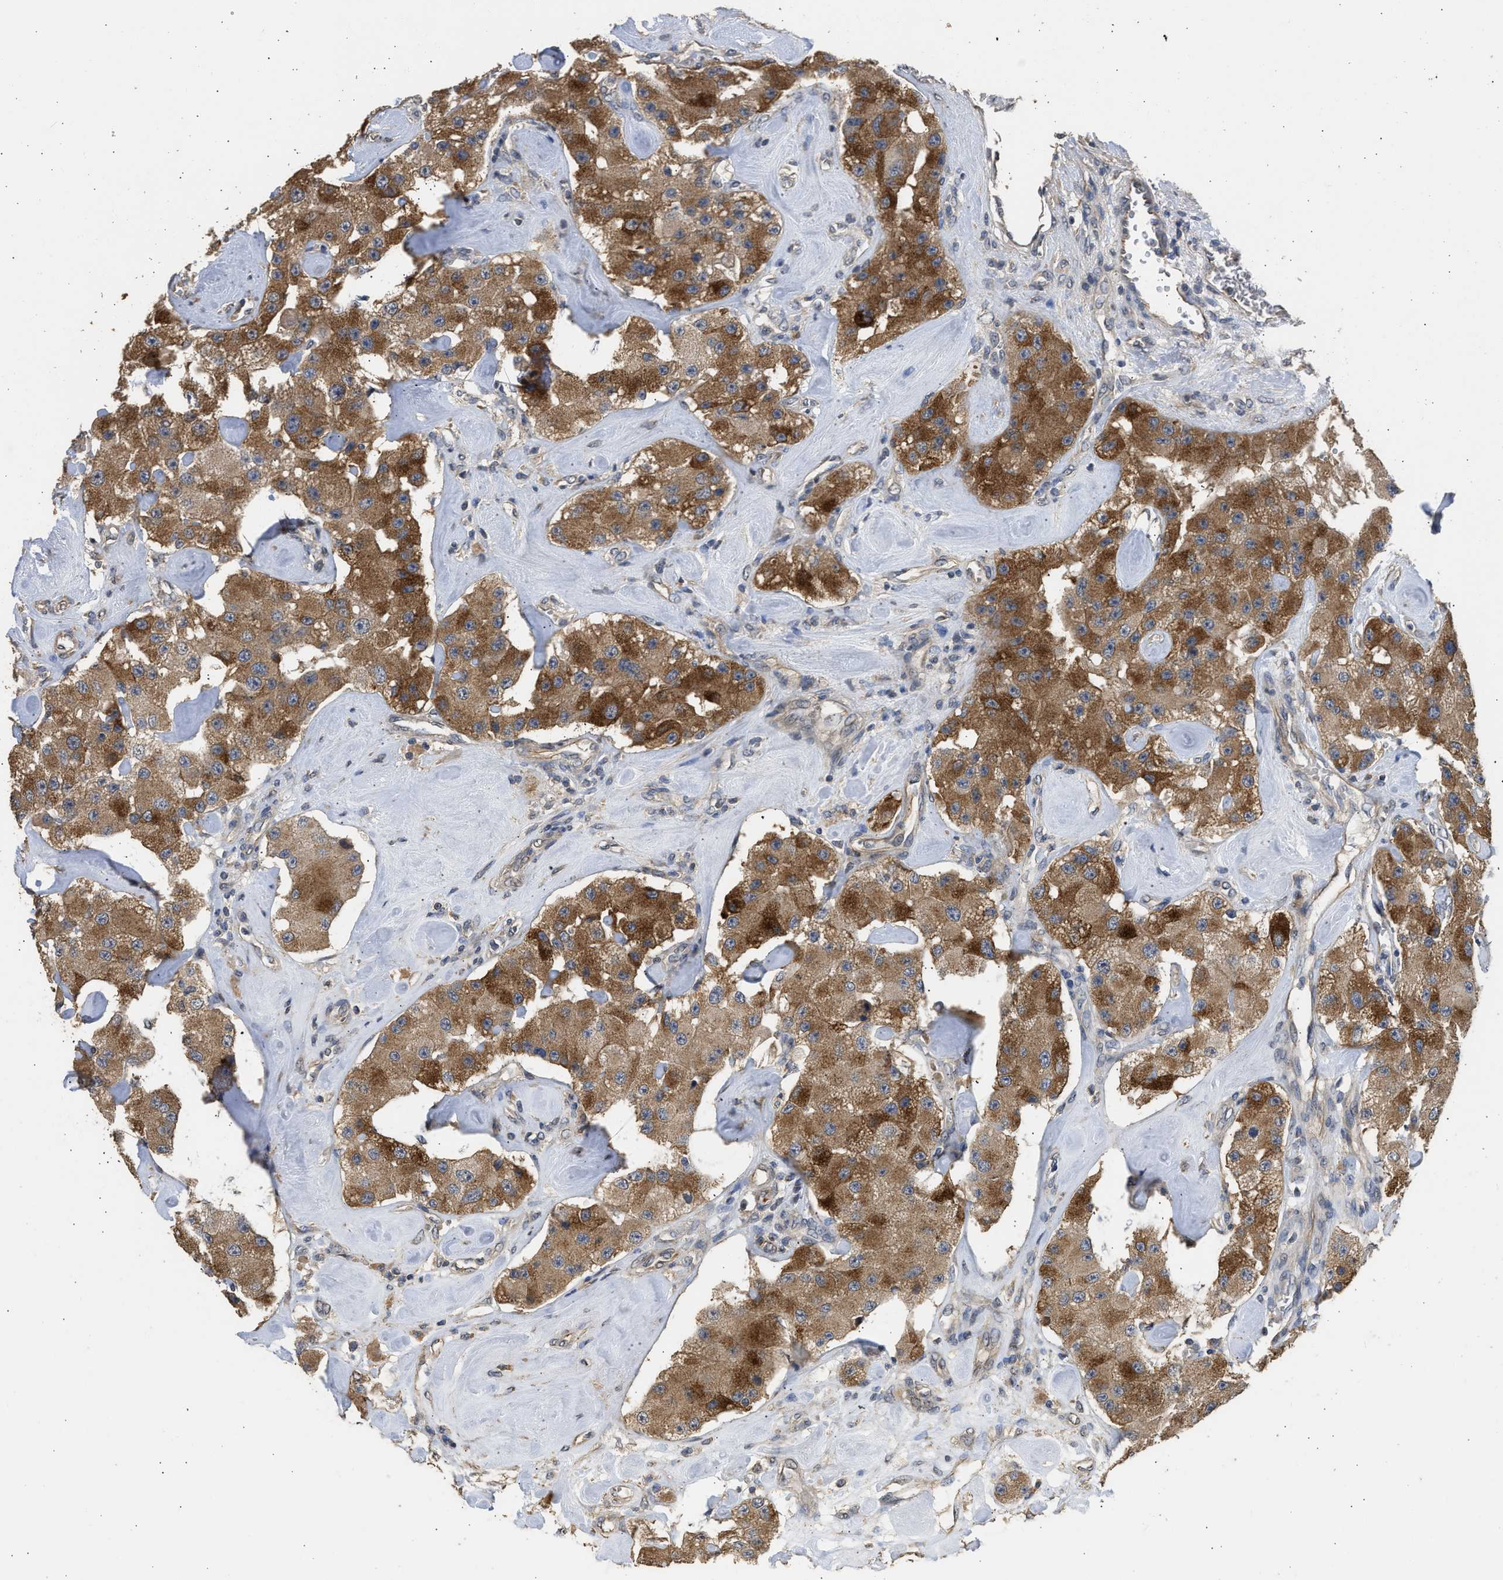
{"staining": {"intensity": "moderate", "quantity": ">75%", "location": "cytoplasmic/membranous"}, "tissue": "carcinoid", "cell_type": "Tumor cells", "image_type": "cancer", "snomed": [{"axis": "morphology", "description": "Carcinoid, malignant, NOS"}, {"axis": "topography", "description": "Pancreas"}], "caption": "Approximately >75% of tumor cells in carcinoid (malignant) show moderate cytoplasmic/membranous protein positivity as visualized by brown immunohistochemical staining.", "gene": "SPINT2", "patient": {"sex": "male", "age": 41}}